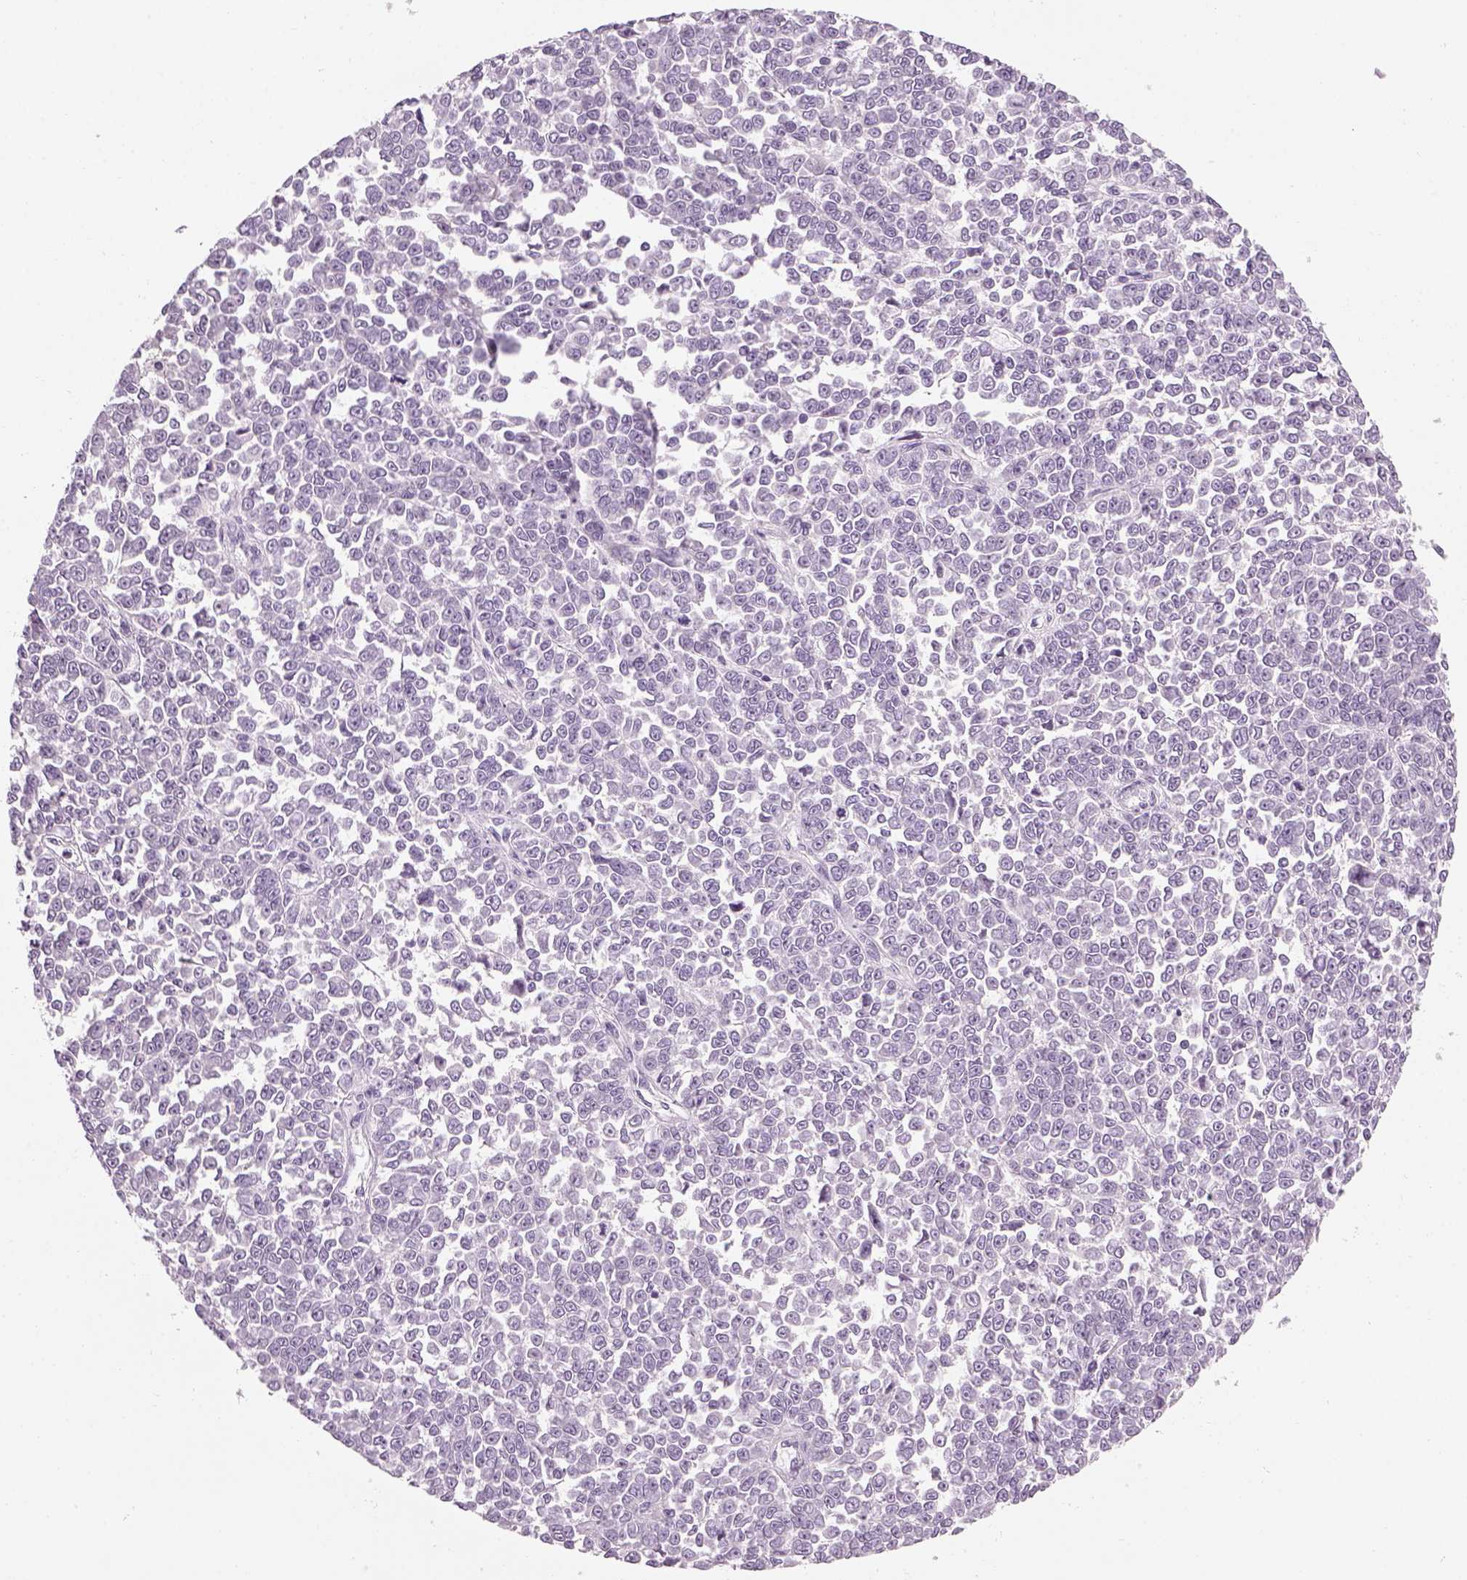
{"staining": {"intensity": "negative", "quantity": "none", "location": "none"}, "tissue": "melanoma", "cell_type": "Tumor cells", "image_type": "cancer", "snomed": [{"axis": "morphology", "description": "Malignant melanoma, NOS"}, {"axis": "topography", "description": "Skin"}], "caption": "High magnification brightfield microscopy of melanoma stained with DAB (3,3'-diaminobenzidine) (brown) and counterstained with hematoxylin (blue): tumor cells show no significant positivity.", "gene": "PABPC1L2B", "patient": {"sex": "female", "age": 95}}